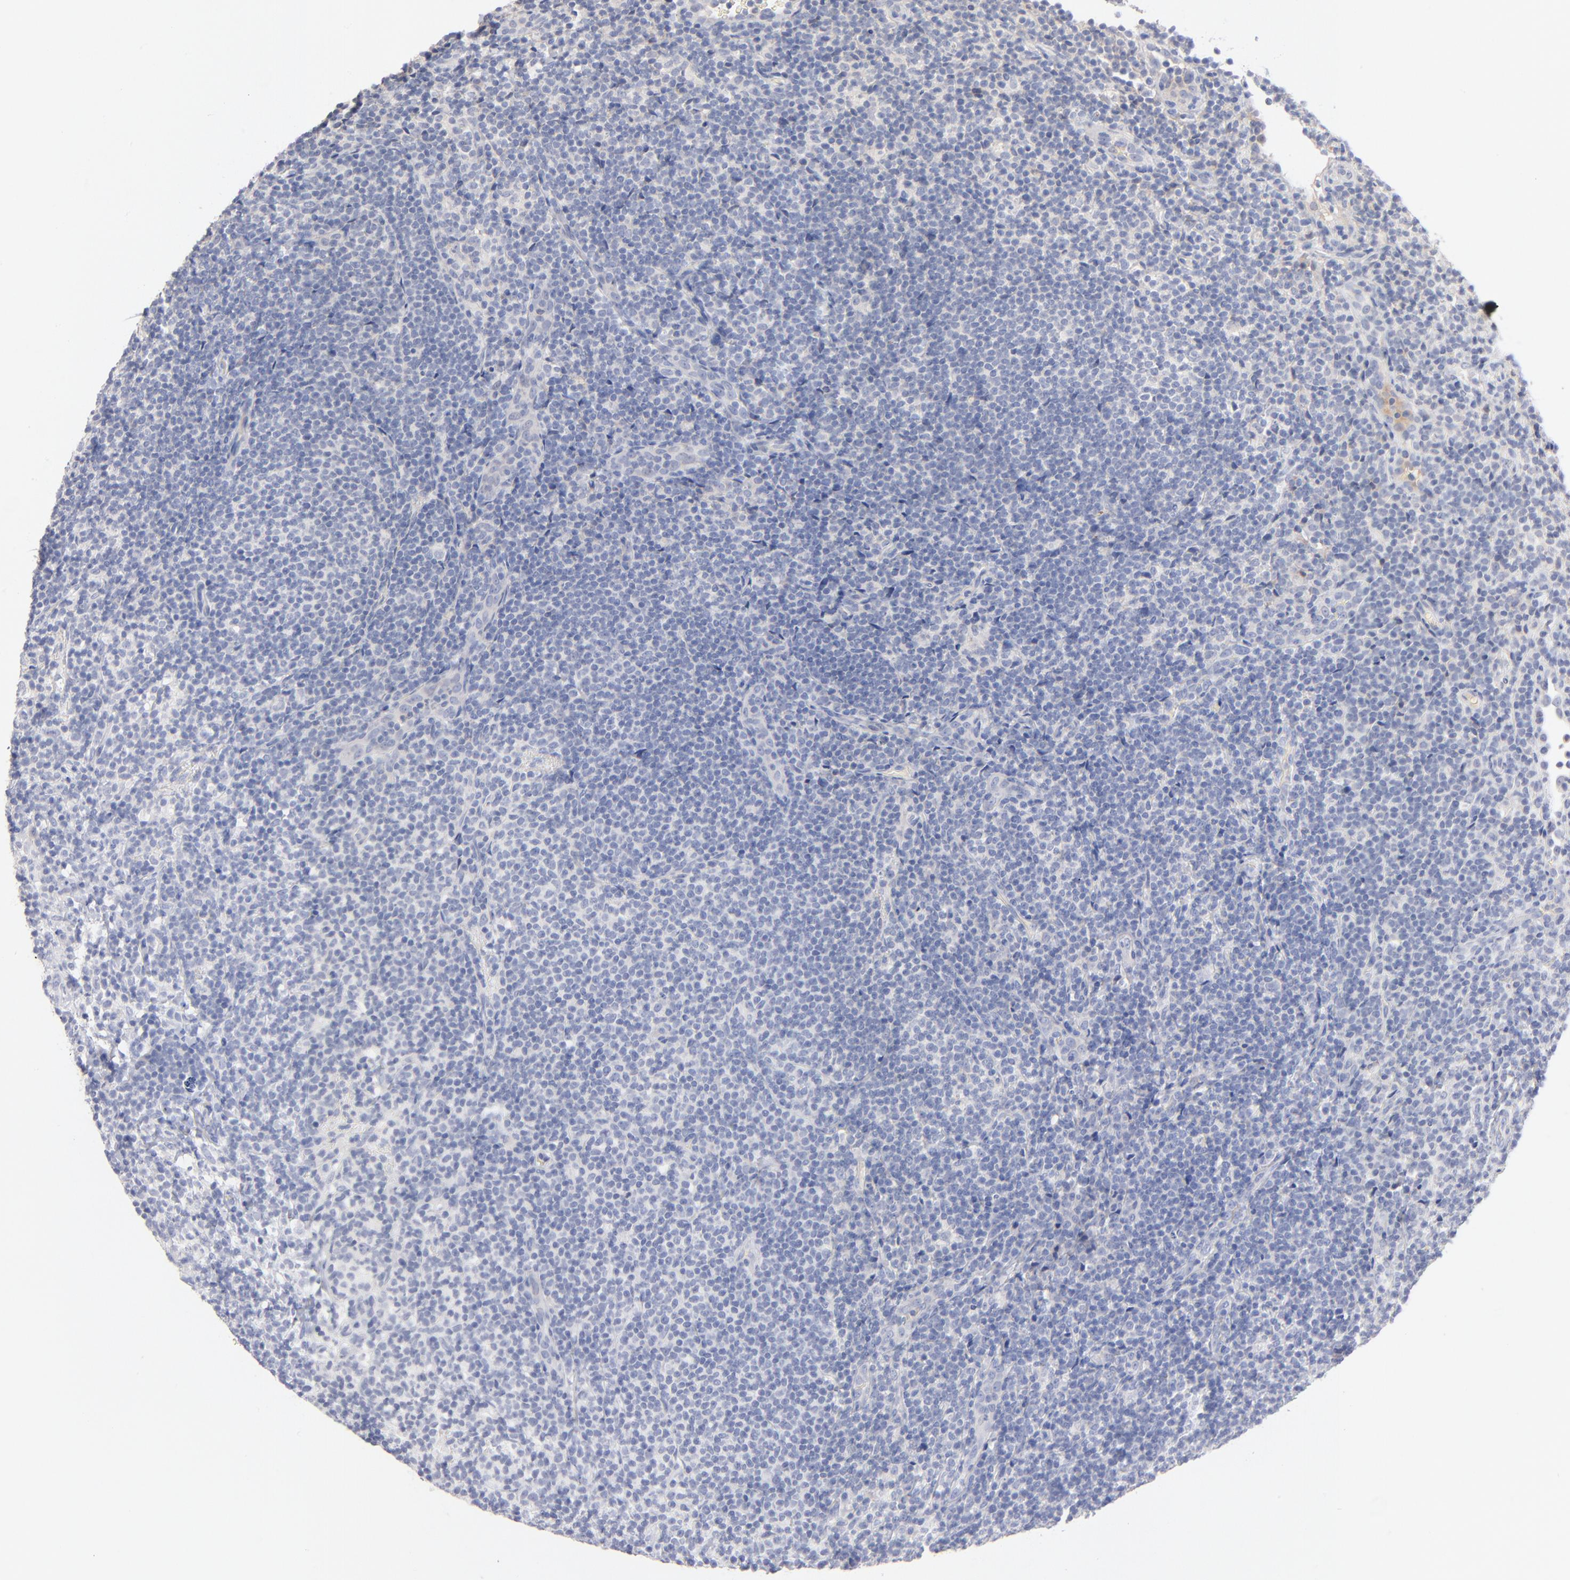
{"staining": {"intensity": "negative", "quantity": "none", "location": "none"}, "tissue": "lymphoma", "cell_type": "Tumor cells", "image_type": "cancer", "snomed": [{"axis": "morphology", "description": "Malignant lymphoma, non-Hodgkin's type, Low grade"}, {"axis": "topography", "description": "Lymph node"}], "caption": "A high-resolution histopathology image shows immunohistochemistry (IHC) staining of lymphoma, which demonstrates no significant expression in tumor cells. The staining is performed using DAB (3,3'-diaminobenzidine) brown chromogen with nuclei counter-stained in using hematoxylin.", "gene": "F12", "patient": {"sex": "female", "age": 76}}